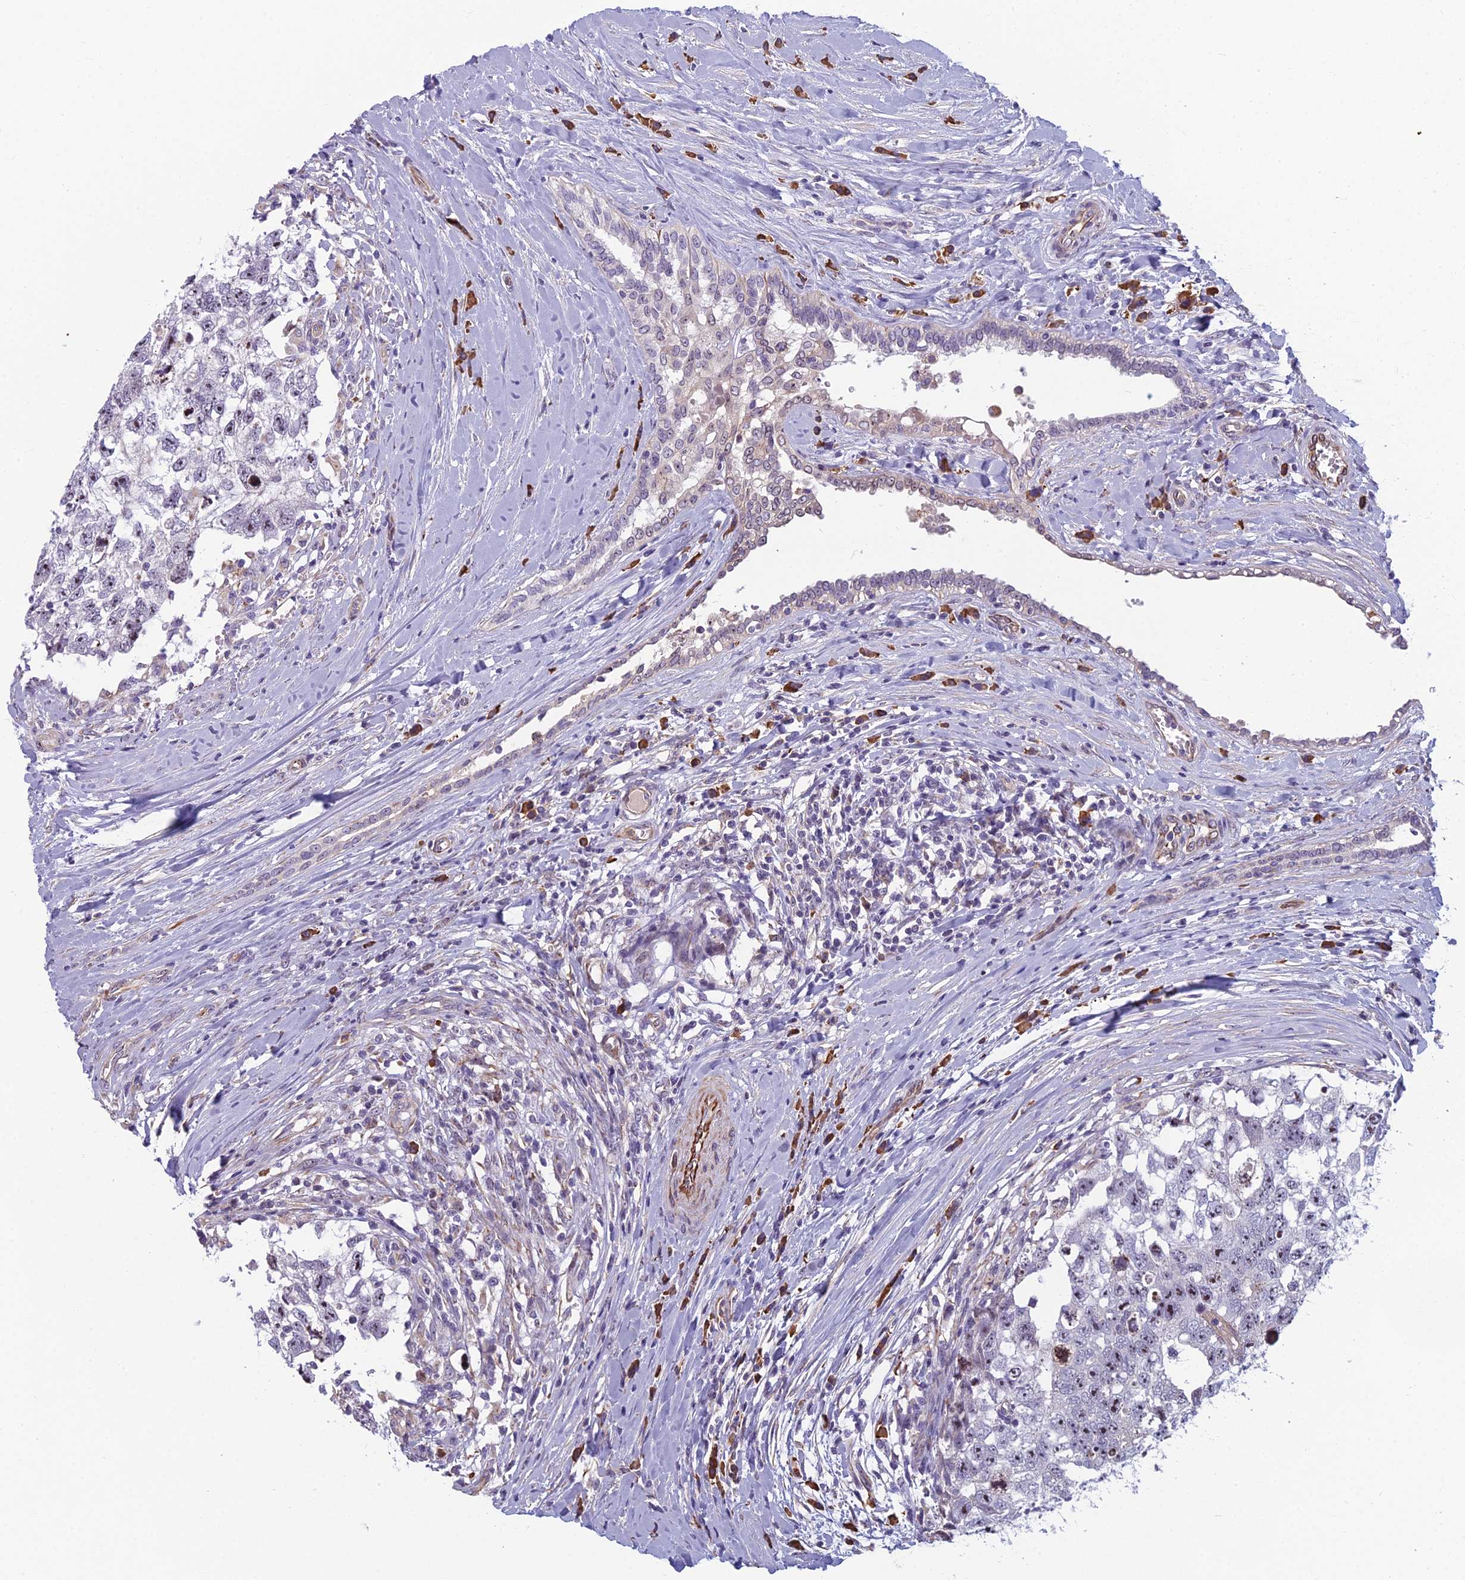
{"staining": {"intensity": "moderate", "quantity": ">75%", "location": "nuclear"}, "tissue": "testis cancer", "cell_type": "Tumor cells", "image_type": "cancer", "snomed": [{"axis": "morphology", "description": "Seminoma, NOS"}, {"axis": "morphology", "description": "Carcinoma, Embryonal, NOS"}, {"axis": "topography", "description": "Testis"}], "caption": "Tumor cells display moderate nuclear staining in approximately >75% of cells in testis cancer.", "gene": "NOC2L", "patient": {"sex": "male", "age": 29}}